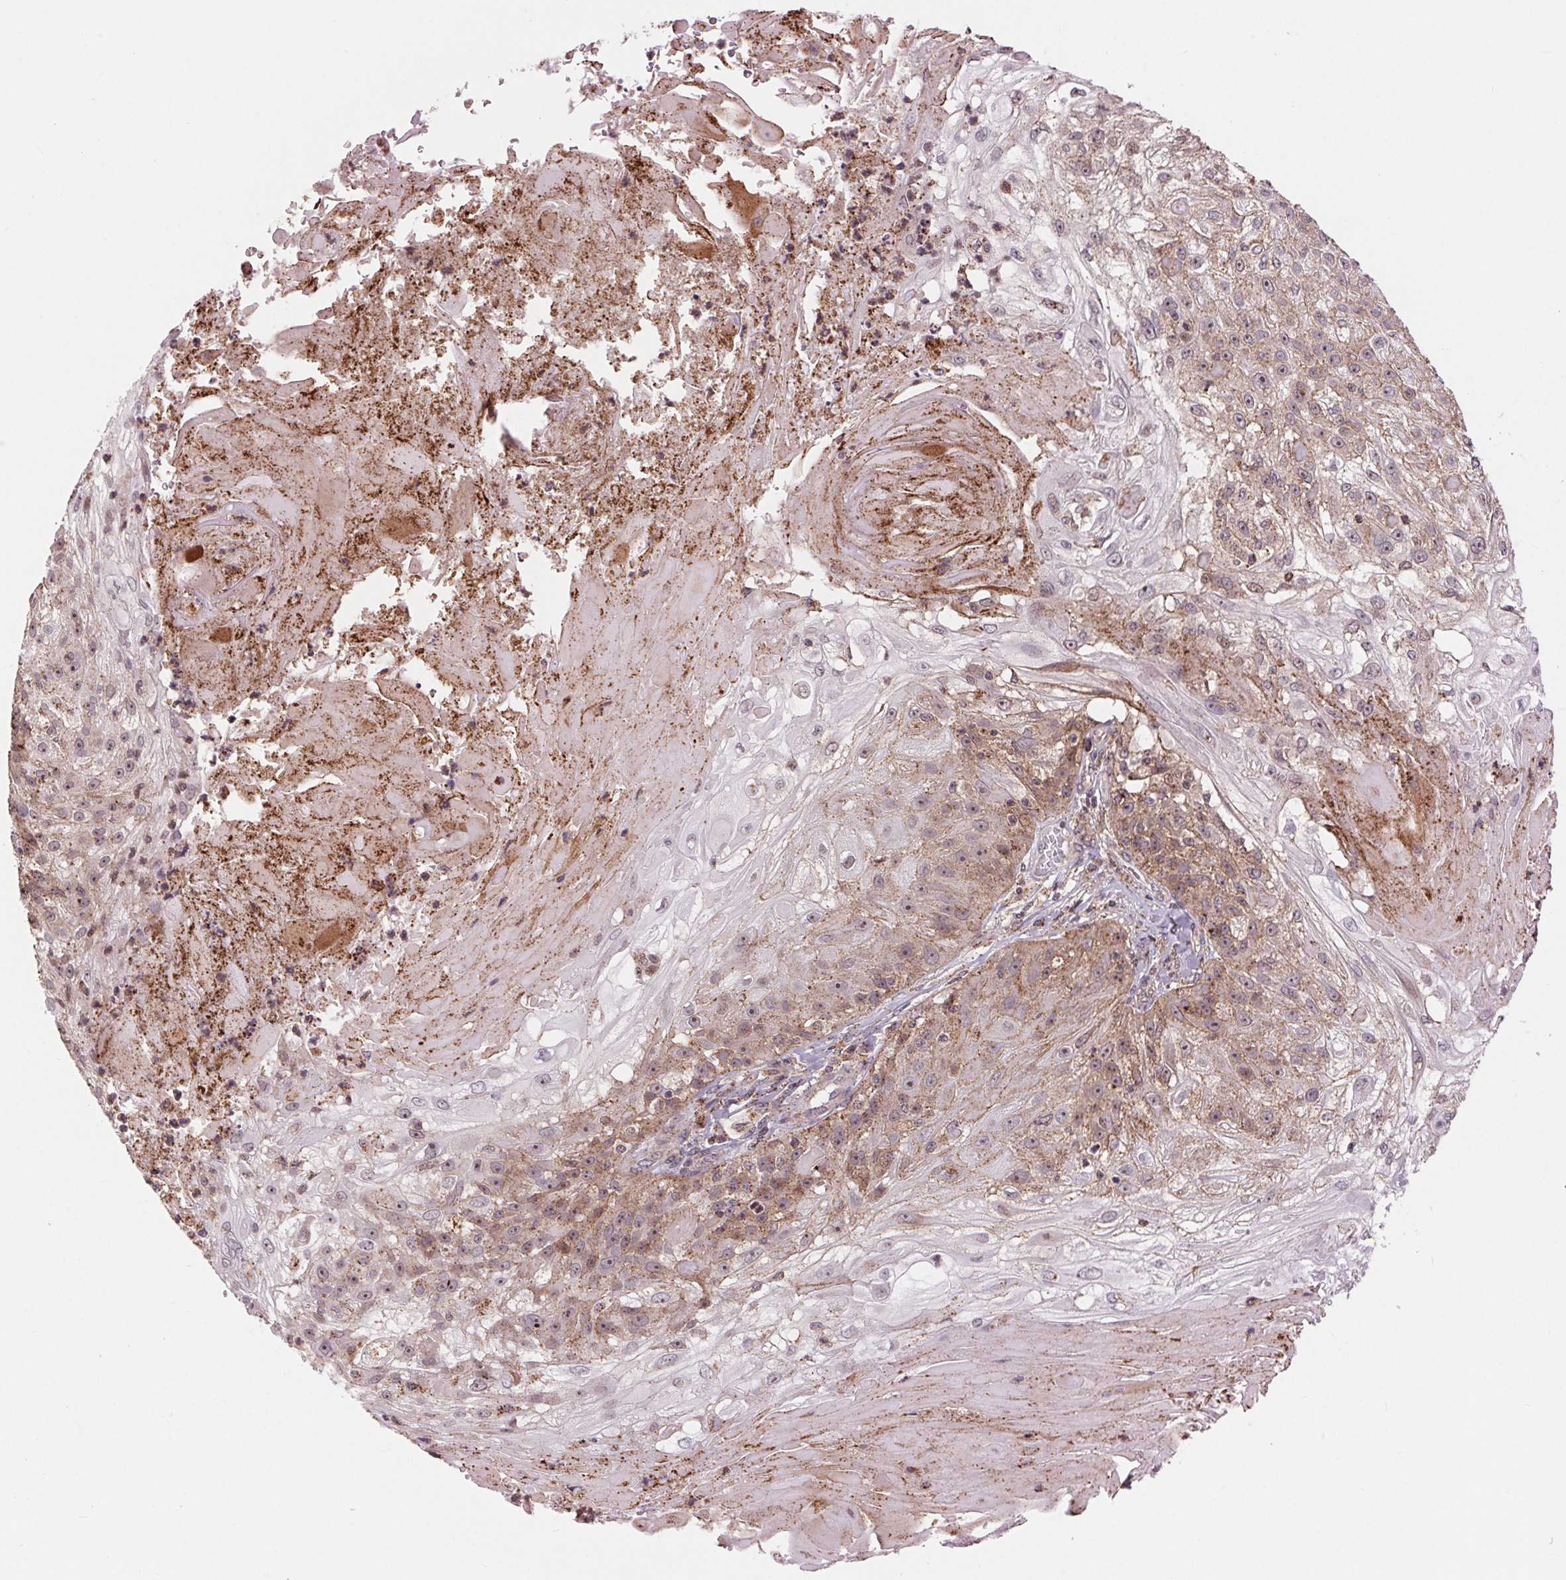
{"staining": {"intensity": "weak", "quantity": "25%-75%", "location": "cytoplasmic/membranous,nuclear"}, "tissue": "skin cancer", "cell_type": "Tumor cells", "image_type": "cancer", "snomed": [{"axis": "morphology", "description": "Normal tissue, NOS"}, {"axis": "morphology", "description": "Squamous cell carcinoma, NOS"}, {"axis": "topography", "description": "Skin"}], "caption": "Weak cytoplasmic/membranous and nuclear expression for a protein is identified in approximately 25%-75% of tumor cells of squamous cell carcinoma (skin) using IHC.", "gene": "CHMP4B", "patient": {"sex": "female", "age": 83}}